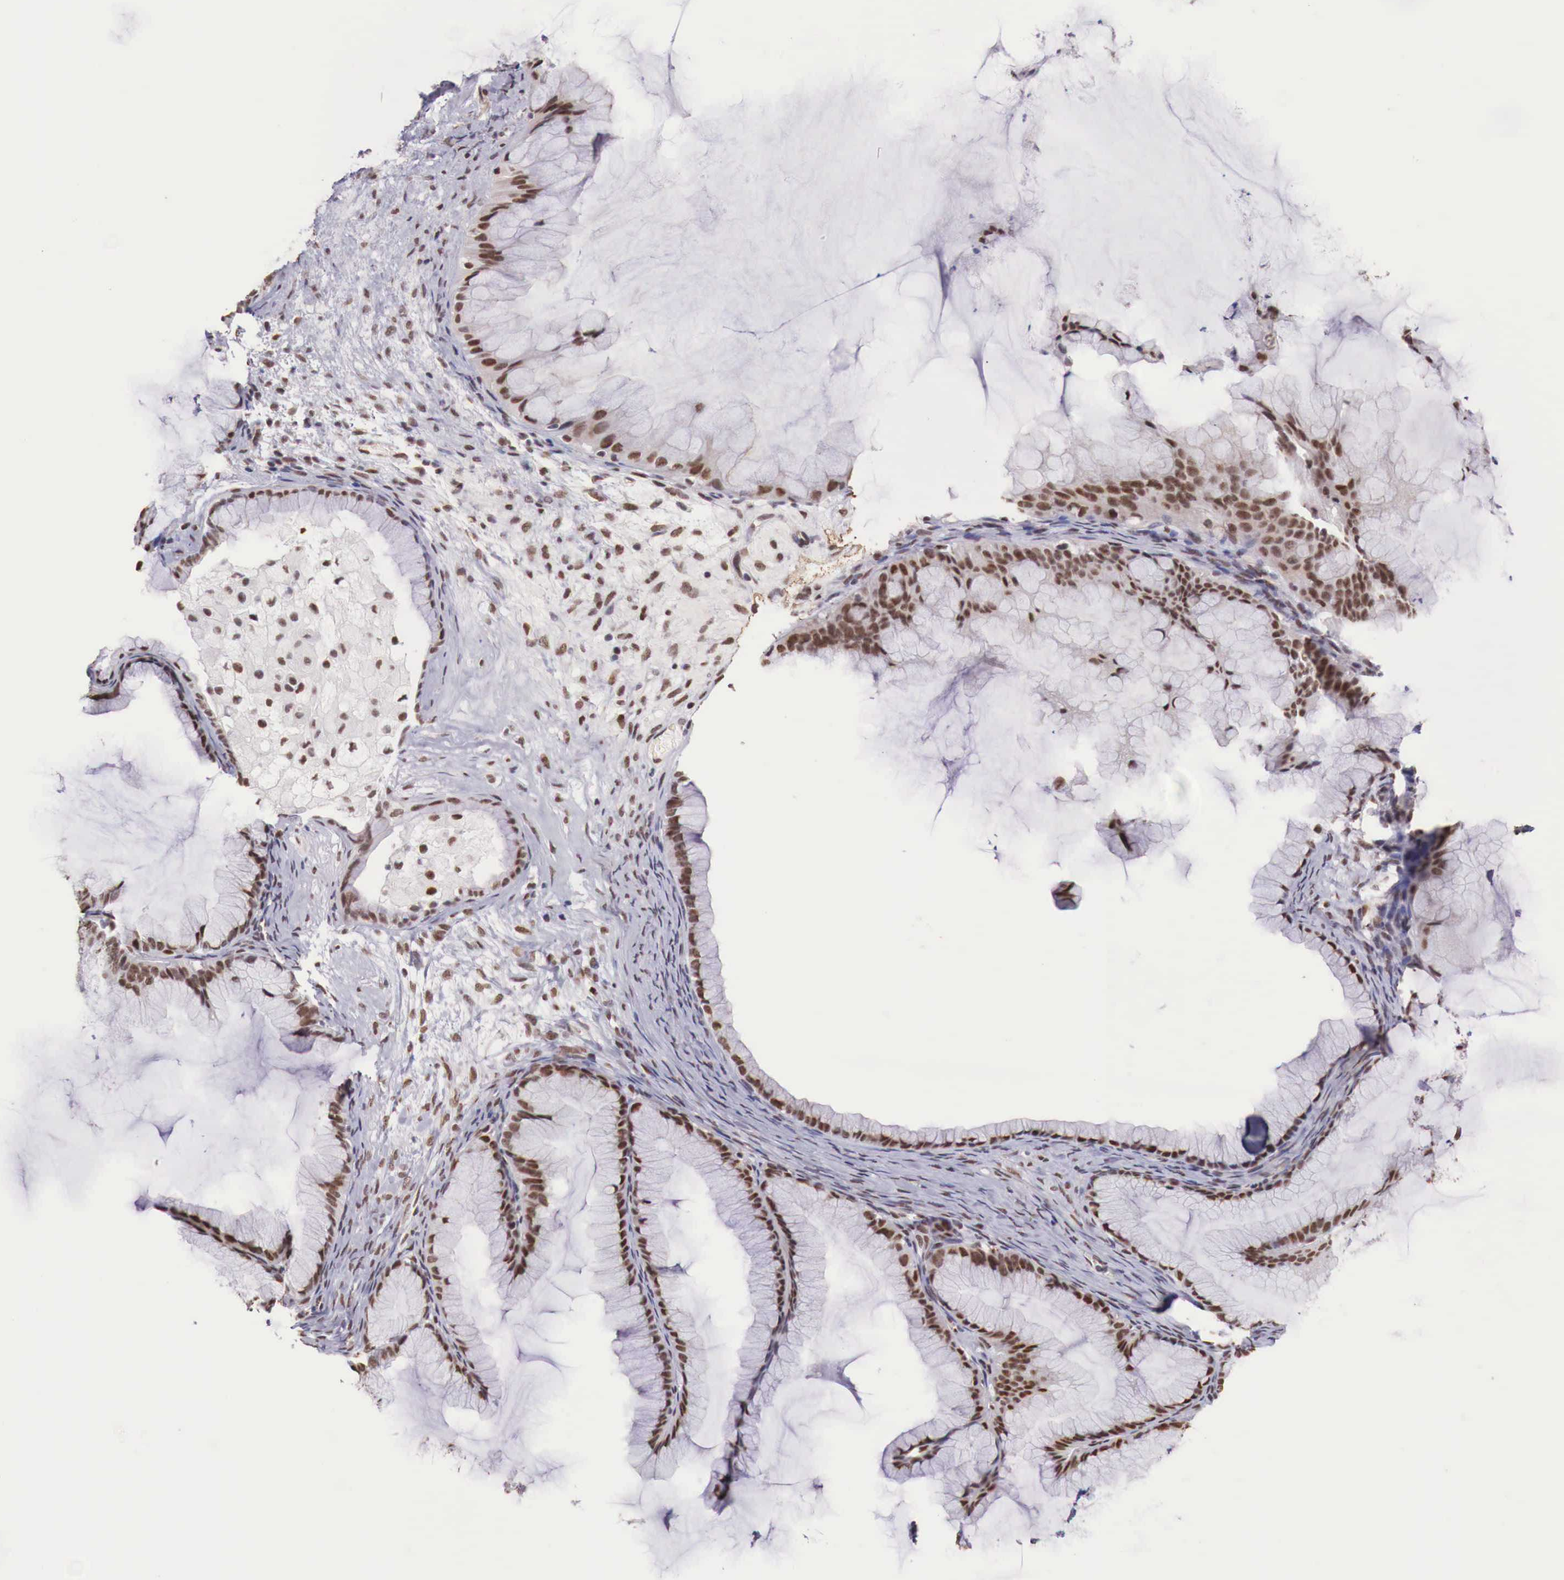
{"staining": {"intensity": "strong", "quantity": ">75%", "location": "nuclear"}, "tissue": "ovarian cancer", "cell_type": "Tumor cells", "image_type": "cancer", "snomed": [{"axis": "morphology", "description": "Cystadenocarcinoma, mucinous, NOS"}, {"axis": "topography", "description": "Ovary"}], "caption": "IHC histopathology image of neoplastic tissue: human ovarian mucinous cystadenocarcinoma stained using immunohistochemistry (IHC) demonstrates high levels of strong protein expression localized specifically in the nuclear of tumor cells, appearing as a nuclear brown color.", "gene": "FOXP2", "patient": {"sex": "female", "age": 41}}